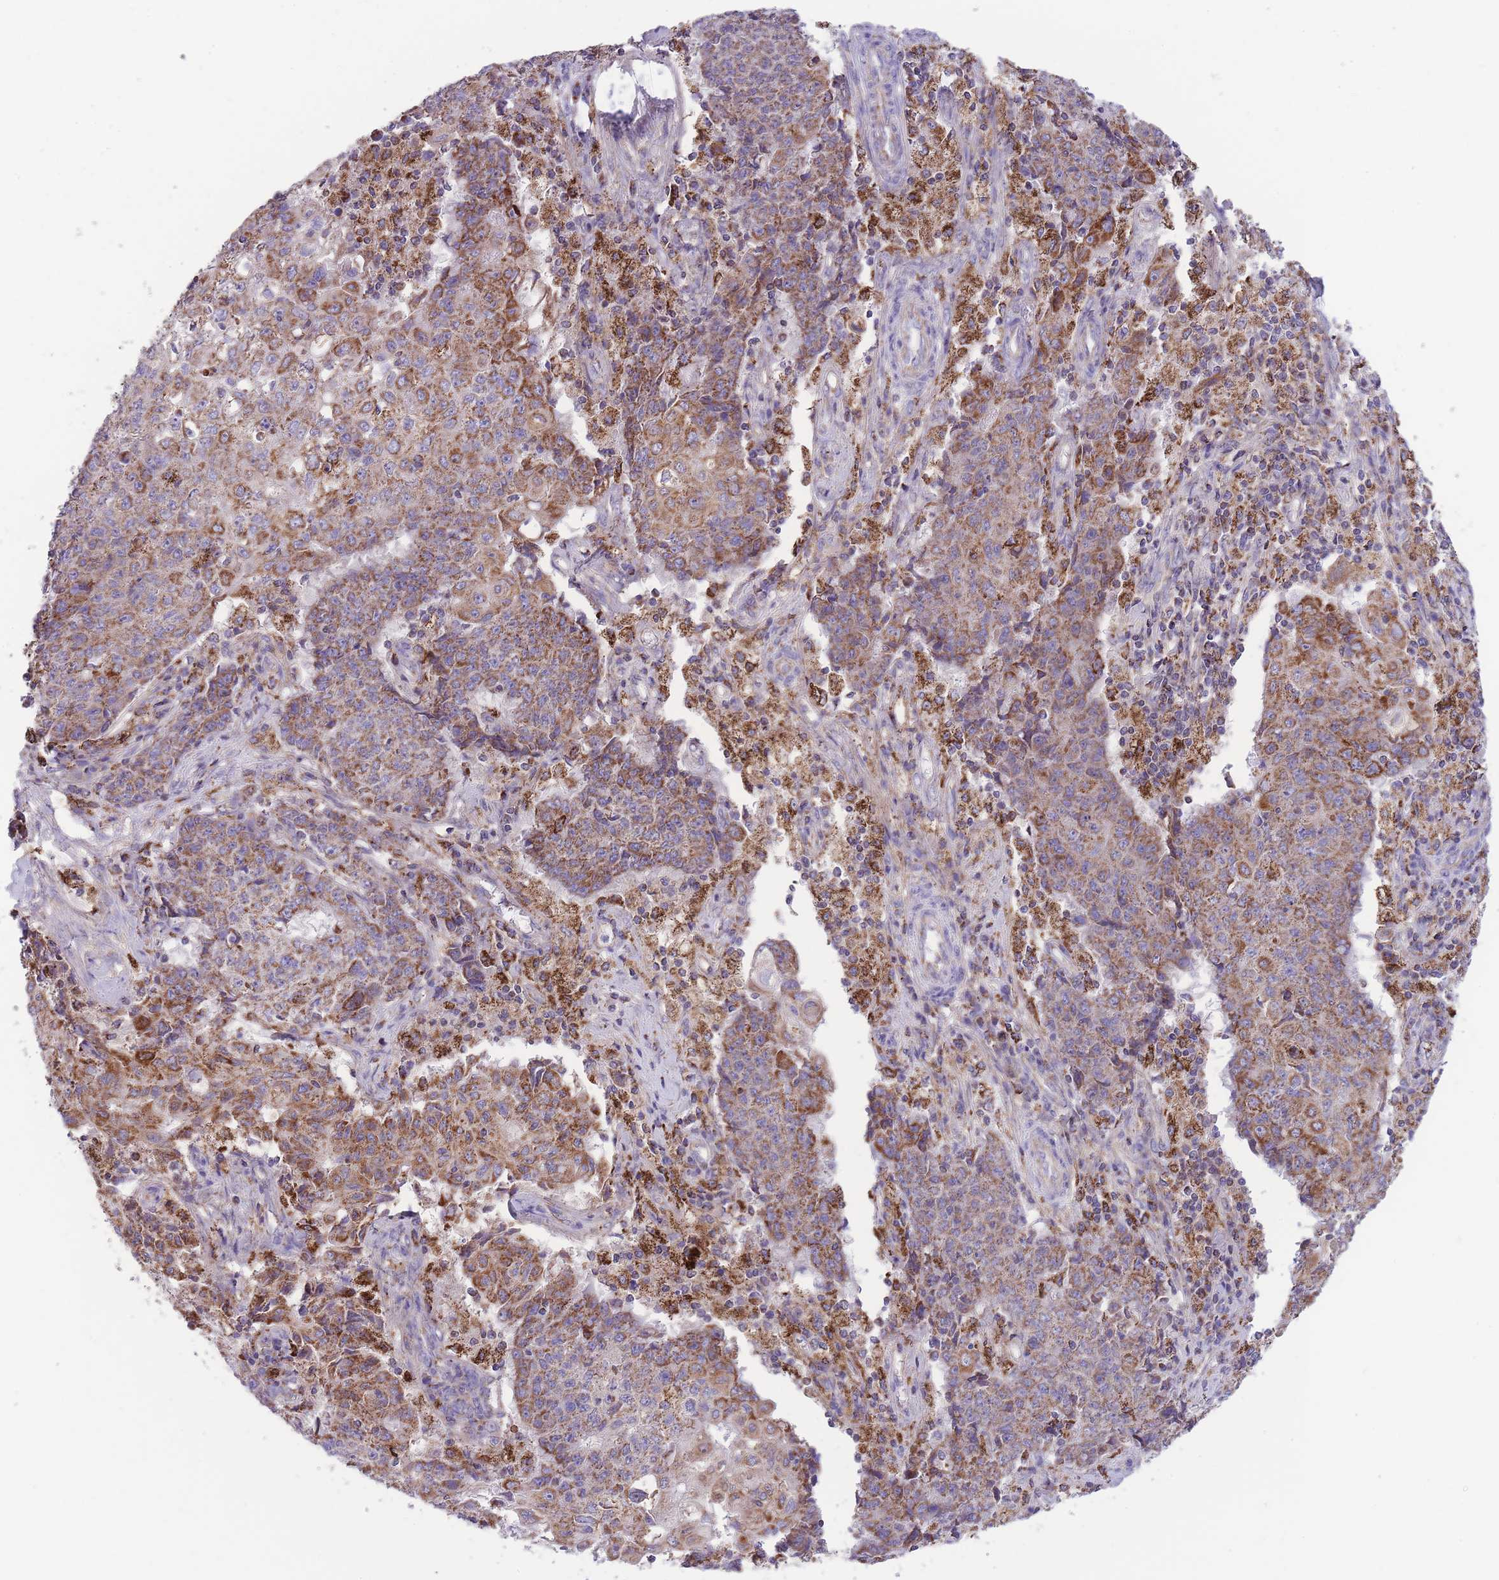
{"staining": {"intensity": "strong", "quantity": "25%-75%", "location": "cytoplasmic/membranous"}, "tissue": "ovarian cancer", "cell_type": "Tumor cells", "image_type": "cancer", "snomed": [{"axis": "morphology", "description": "Carcinoma, endometroid"}, {"axis": "topography", "description": "Ovary"}], "caption": "About 25%-75% of tumor cells in ovarian cancer (endometroid carcinoma) reveal strong cytoplasmic/membranous protein positivity as visualized by brown immunohistochemical staining.", "gene": "ST3GAL3", "patient": {"sex": "female", "age": 42}}